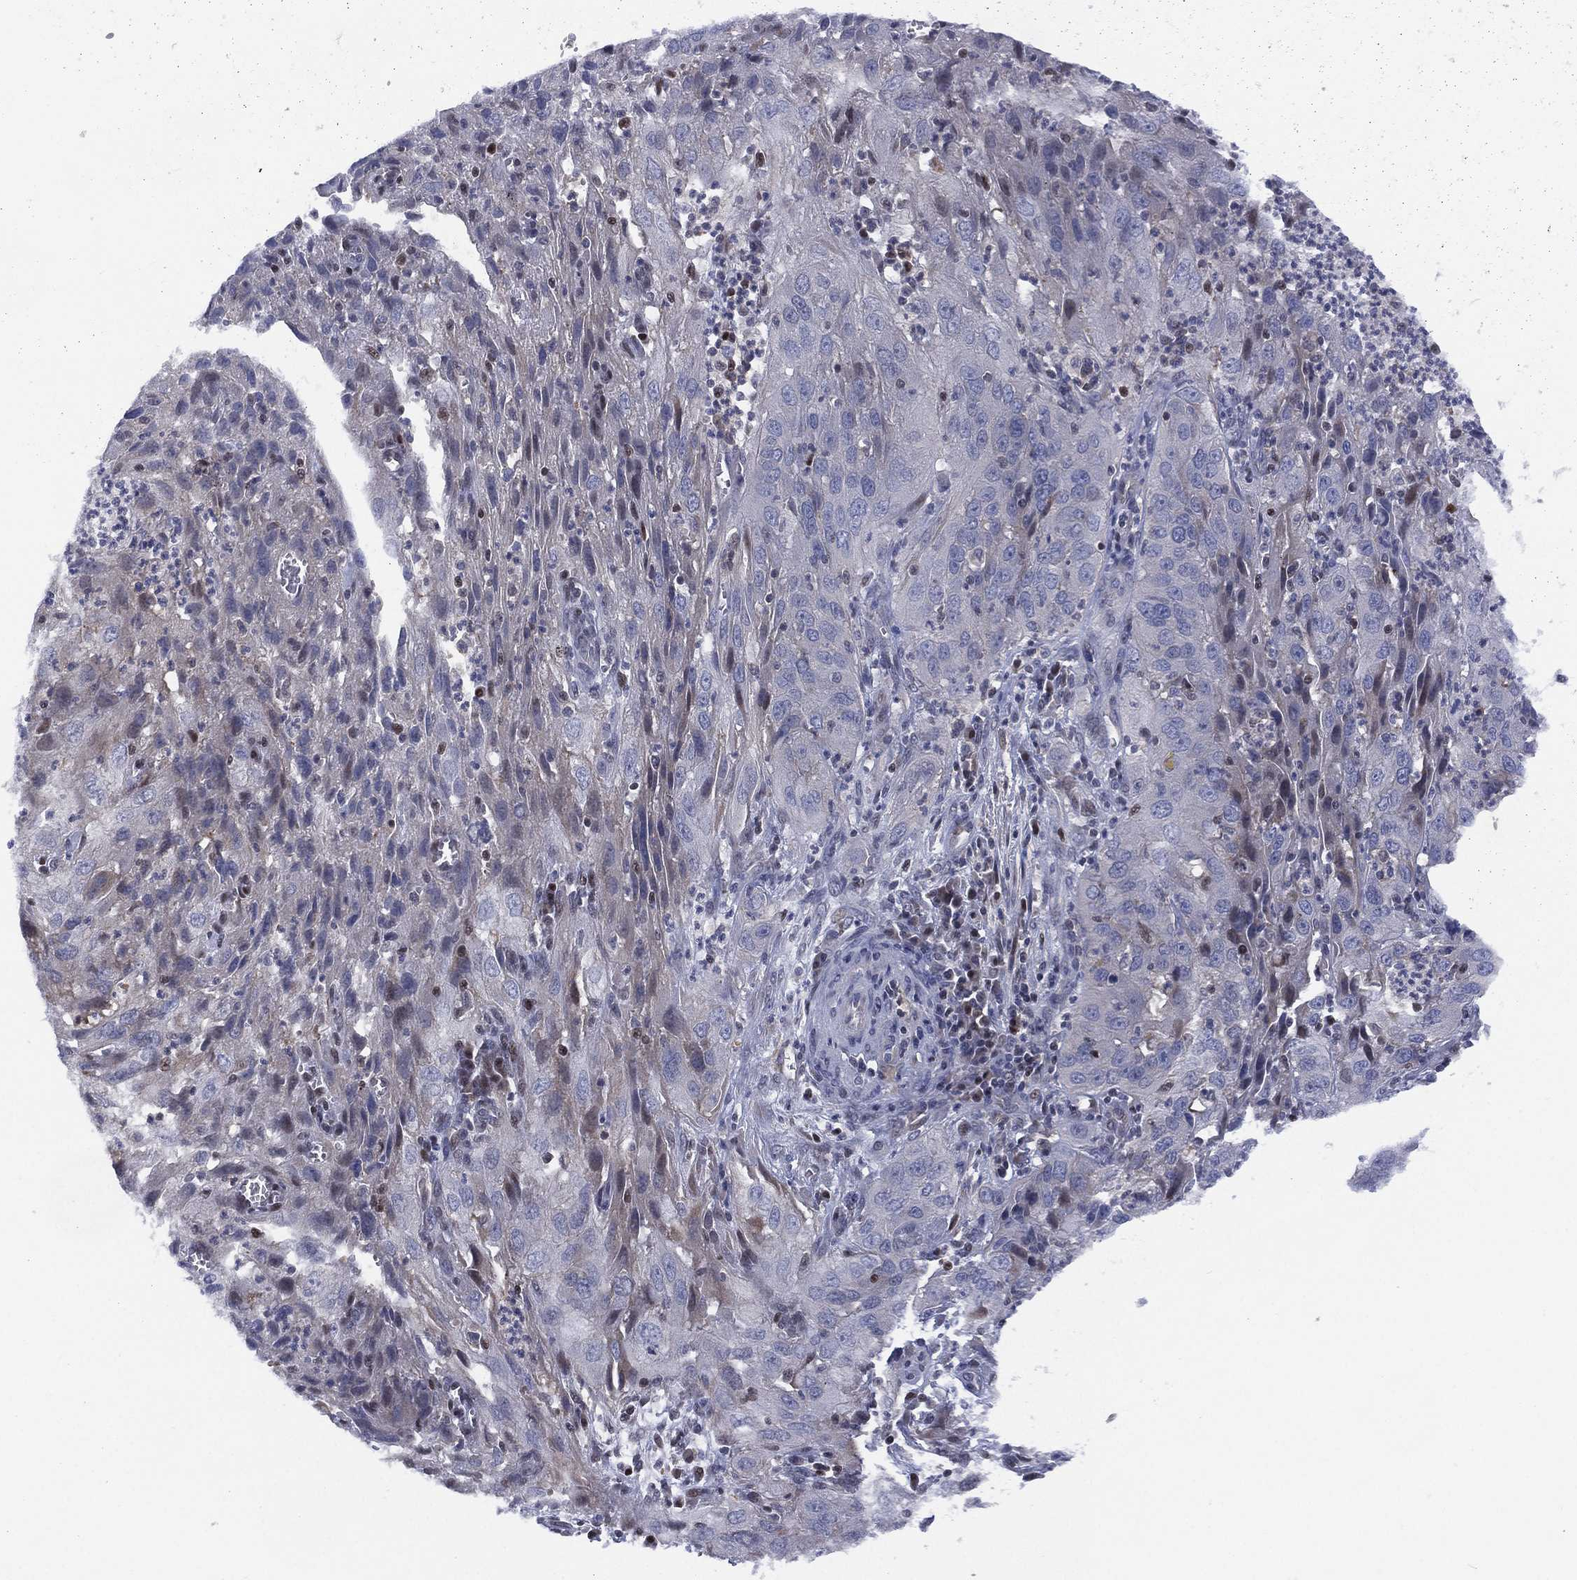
{"staining": {"intensity": "negative", "quantity": "none", "location": "none"}, "tissue": "cervical cancer", "cell_type": "Tumor cells", "image_type": "cancer", "snomed": [{"axis": "morphology", "description": "Squamous cell carcinoma, NOS"}, {"axis": "topography", "description": "Cervix"}], "caption": "Human squamous cell carcinoma (cervical) stained for a protein using immunohistochemistry (IHC) exhibits no staining in tumor cells.", "gene": "SLC4A4", "patient": {"sex": "female", "age": 32}}